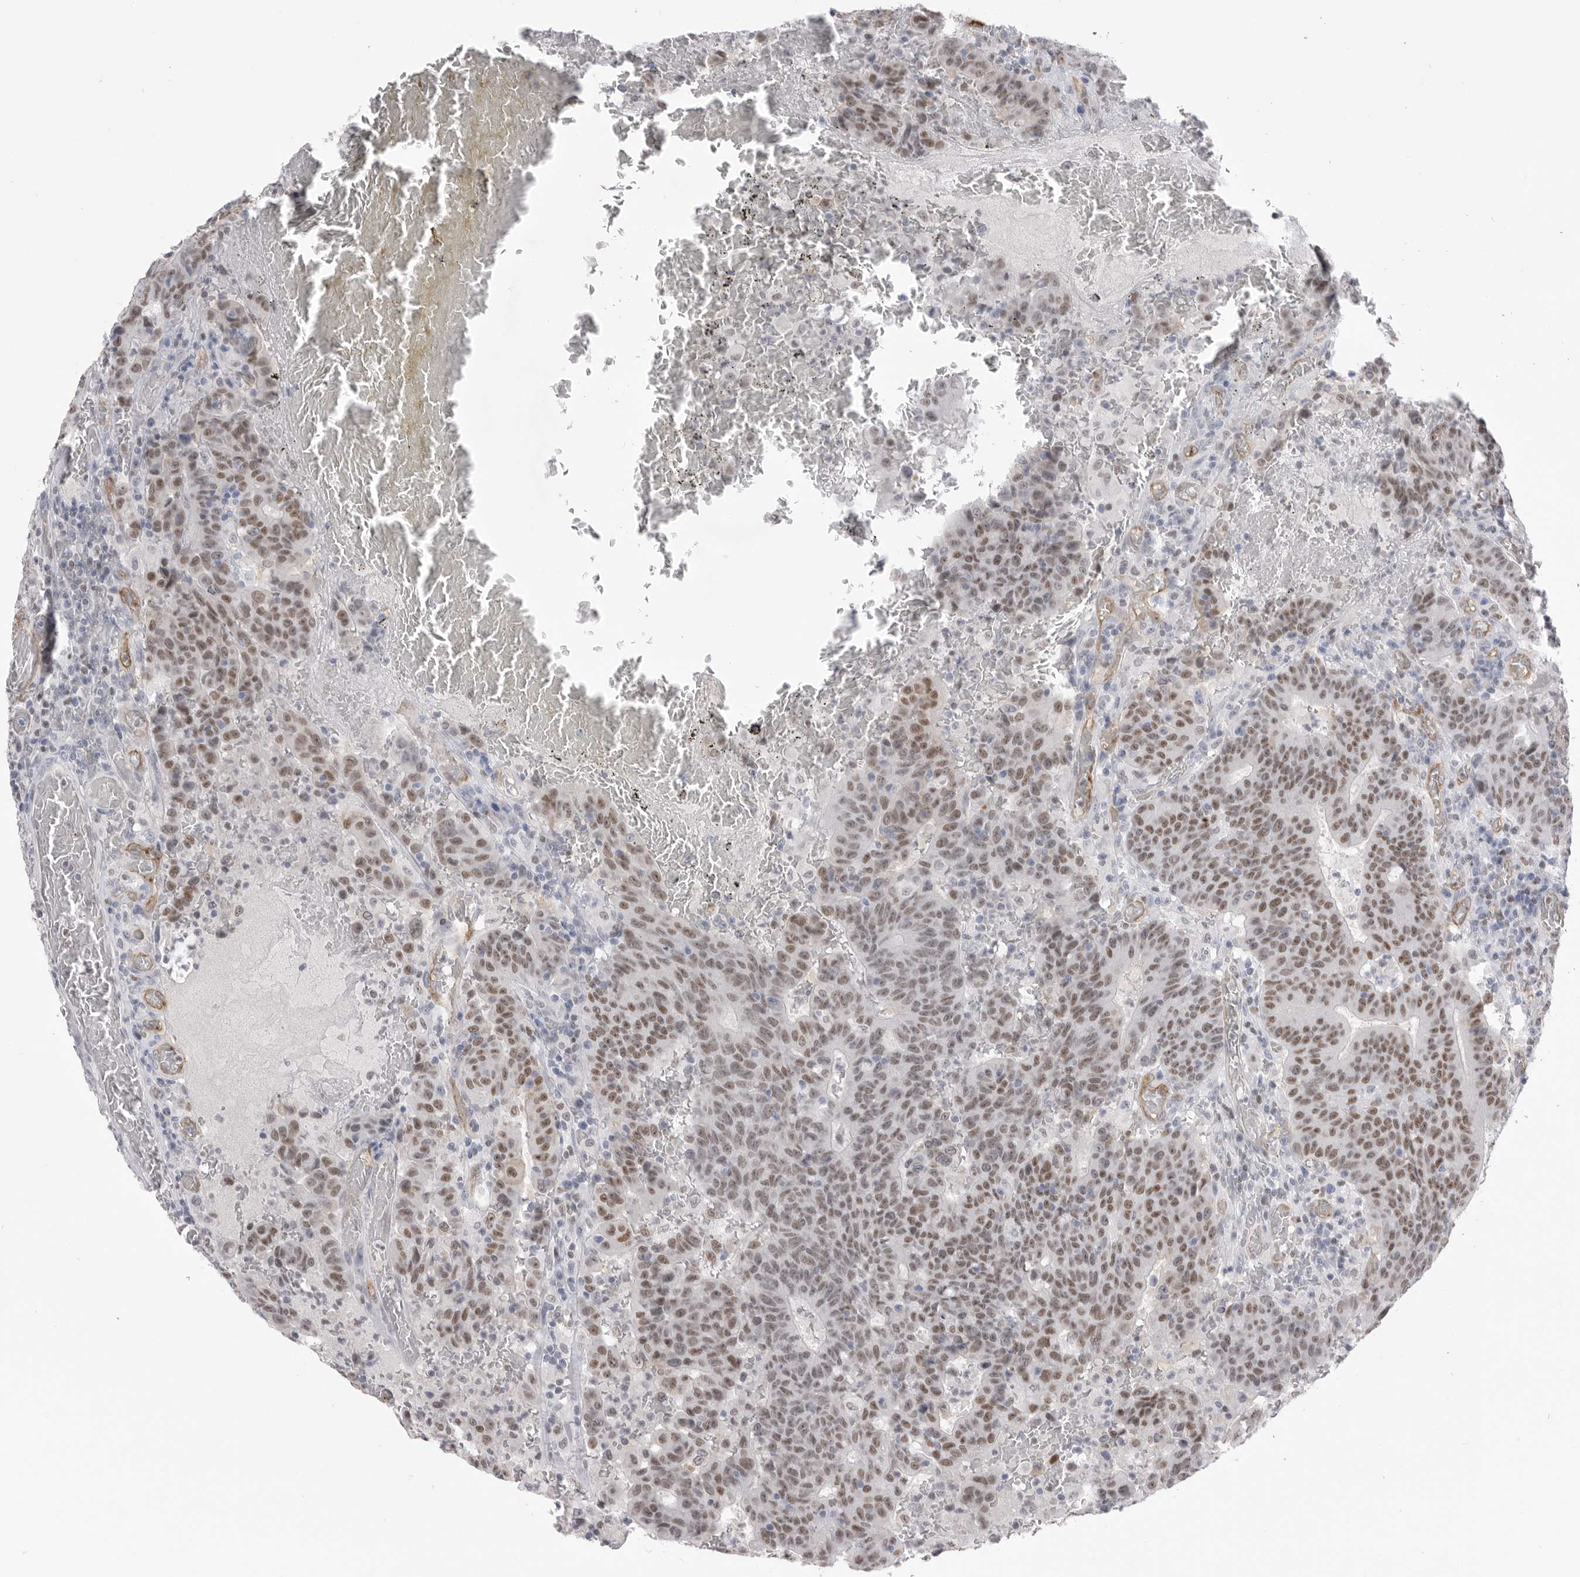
{"staining": {"intensity": "moderate", "quantity": ">75%", "location": "nuclear"}, "tissue": "colorectal cancer", "cell_type": "Tumor cells", "image_type": "cancer", "snomed": [{"axis": "morphology", "description": "Adenocarcinoma, NOS"}, {"axis": "topography", "description": "Colon"}], "caption": "Colorectal adenocarcinoma stained with a protein marker shows moderate staining in tumor cells.", "gene": "ZBTB7B", "patient": {"sex": "female", "age": 75}}